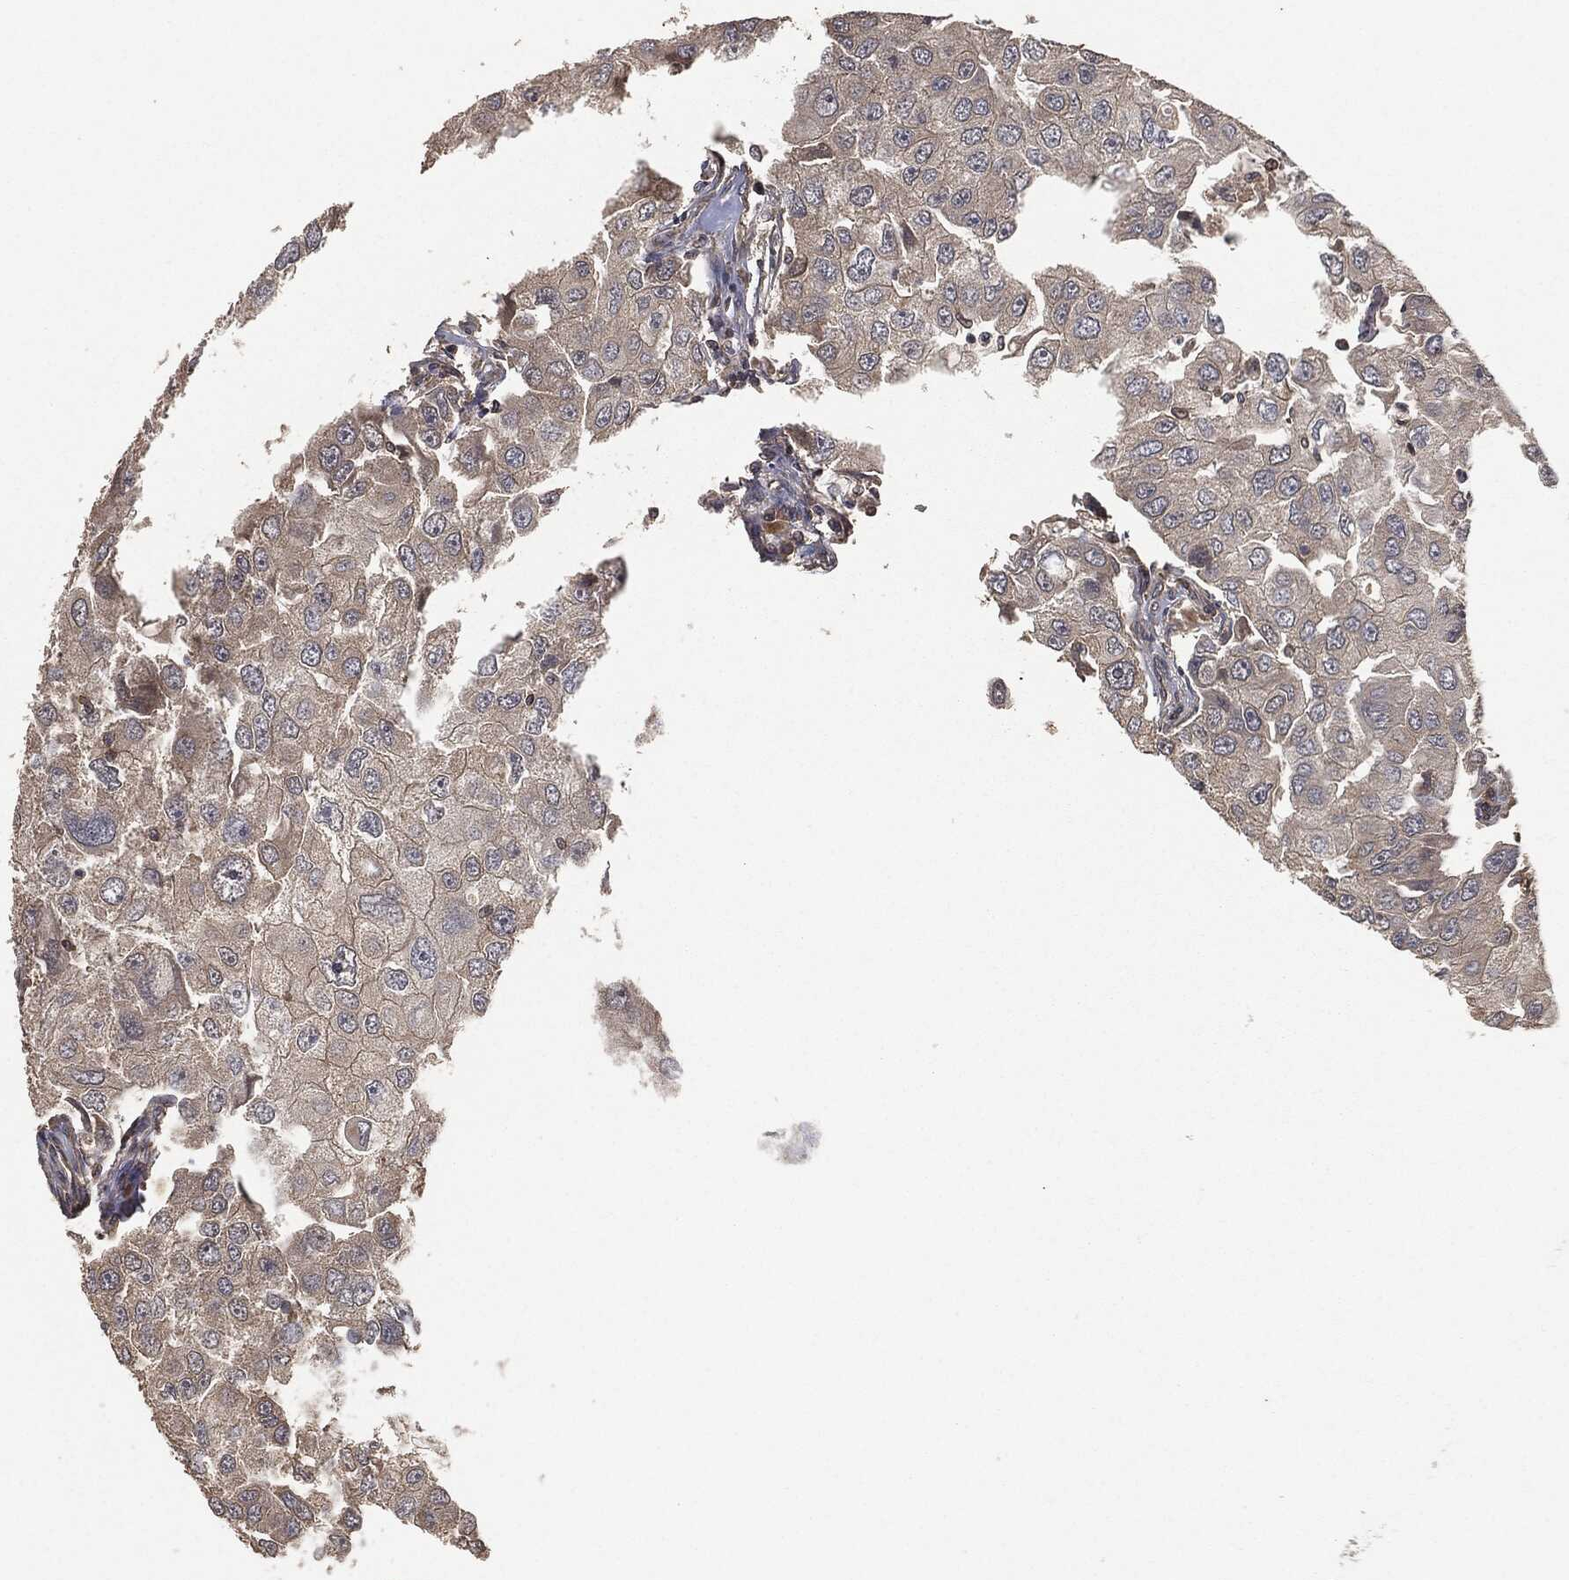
{"staining": {"intensity": "weak", "quantity": "25%-75%", "location": "cytoplasmic/membranous"}, "tissue": "breast cancer", "cell_type": "Tumor cells", "image_type": "cancer", "snomed": [{"axis": "morphology", "description": "Duct carcinoma"}, {"axis": "topography", "description": "Breast"}], "caption": "Breast cancer tissue shows weak cytoplasmic/membranous positivity in approximately 25%-75% of tumor cells The staining was performed using DAB (3,3'-diaminobenzidine), with brown indicating positive protein expression. Nuclei are stained blue with hematoxylin.", "gene": "ERBIN", "patient": {"sex": "female", "age": 27}}